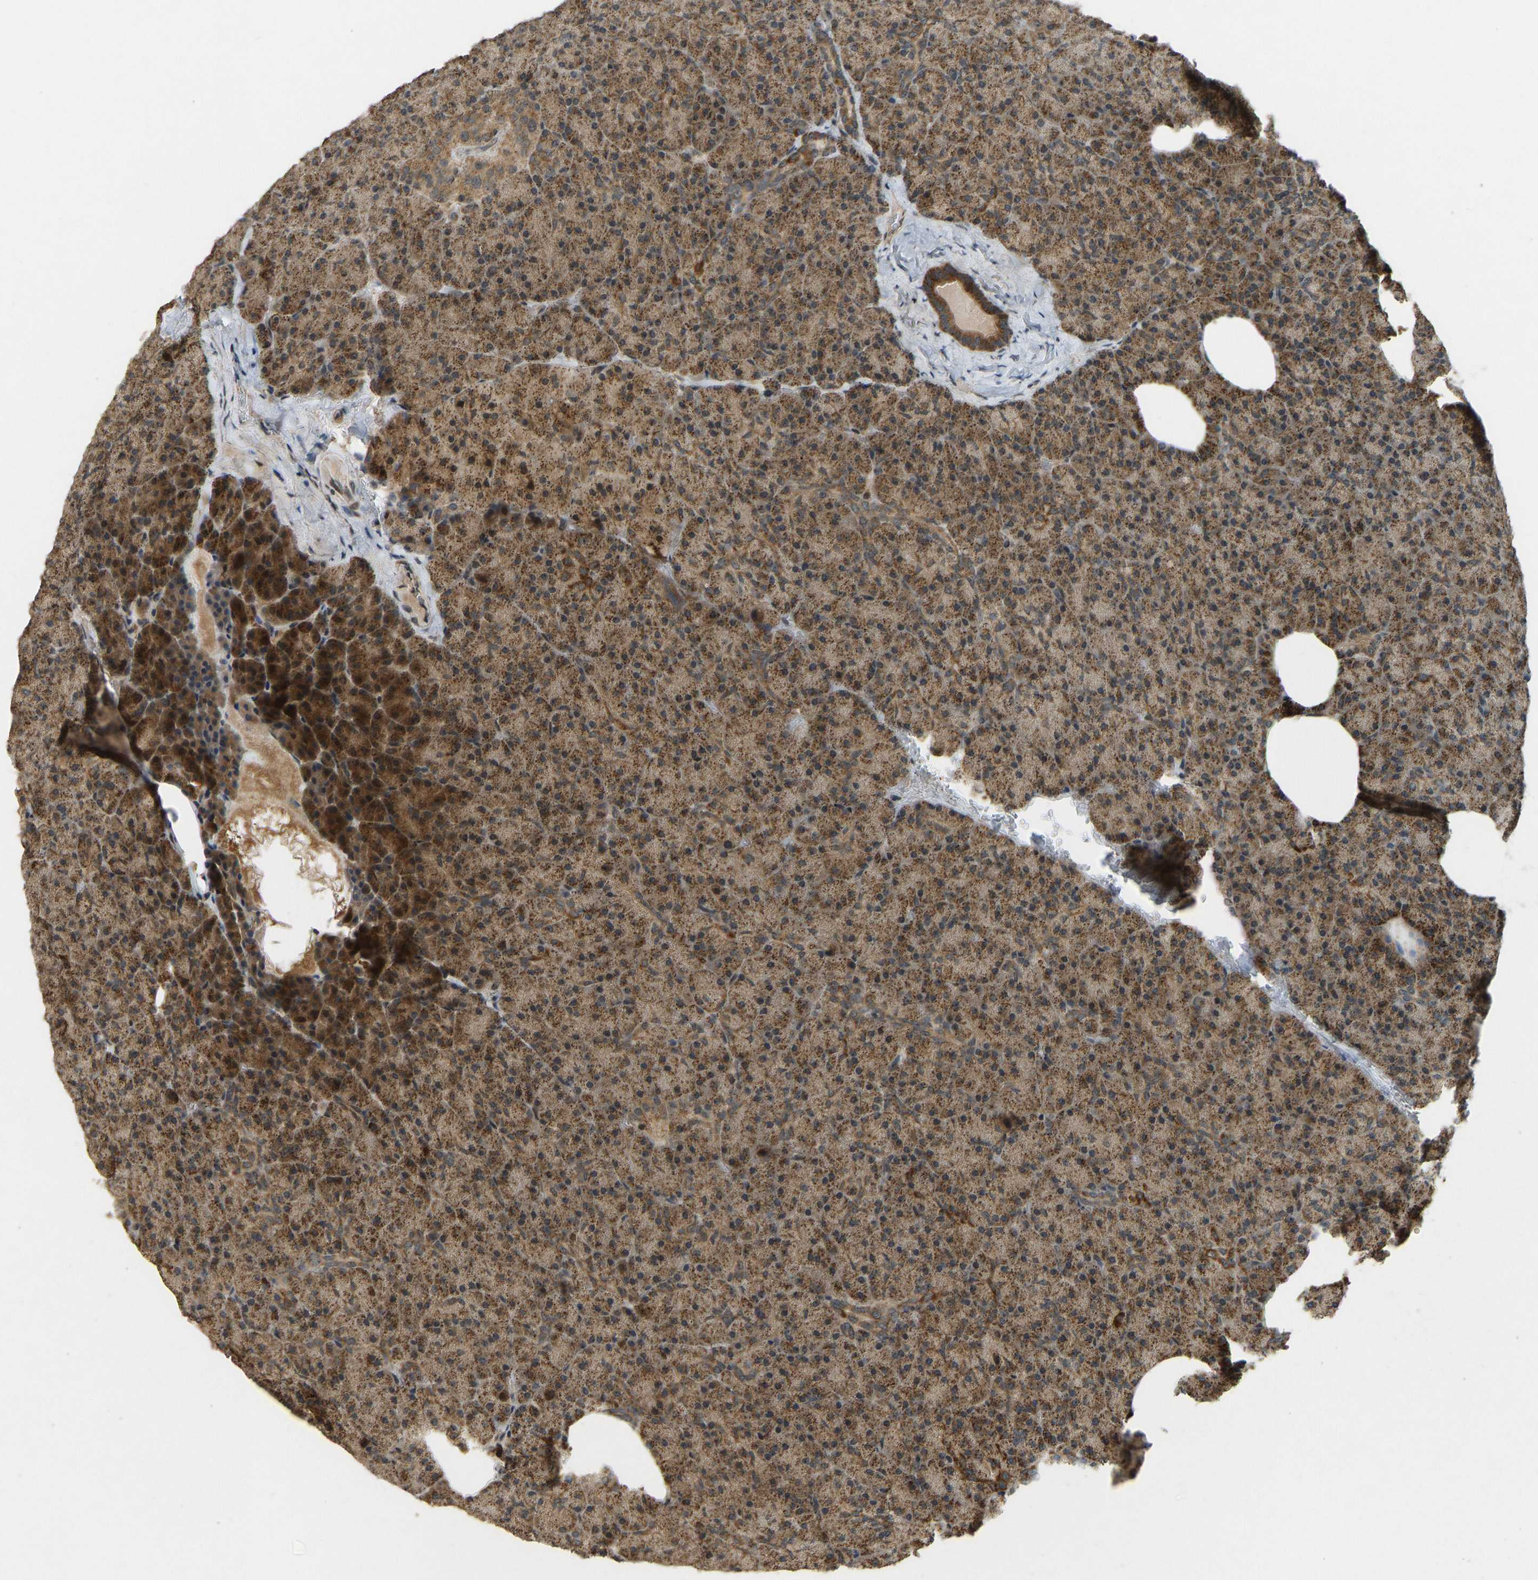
{"staining": {"intensity": "moderate", "quantity": ">75%", "location": "cytoplasmic/membranous"}, "tissue": "pancreas", "cell_type": "Exocrine glandular cells", "image_type": "normal", "snomed": [{"axis": "morphology", "description": "Normal tissue, NOS"}, {"axis": "topography", "description": "Pancreas"}], "caption": "Immunohistochemical staining of benign pancreas demonstrates medium levels of moderate cytoplasmic/membranous expression in about >75% of exocrine glandular cells.", "gene": "ACADS", "patient": {"sex": "female", "age": 35}}